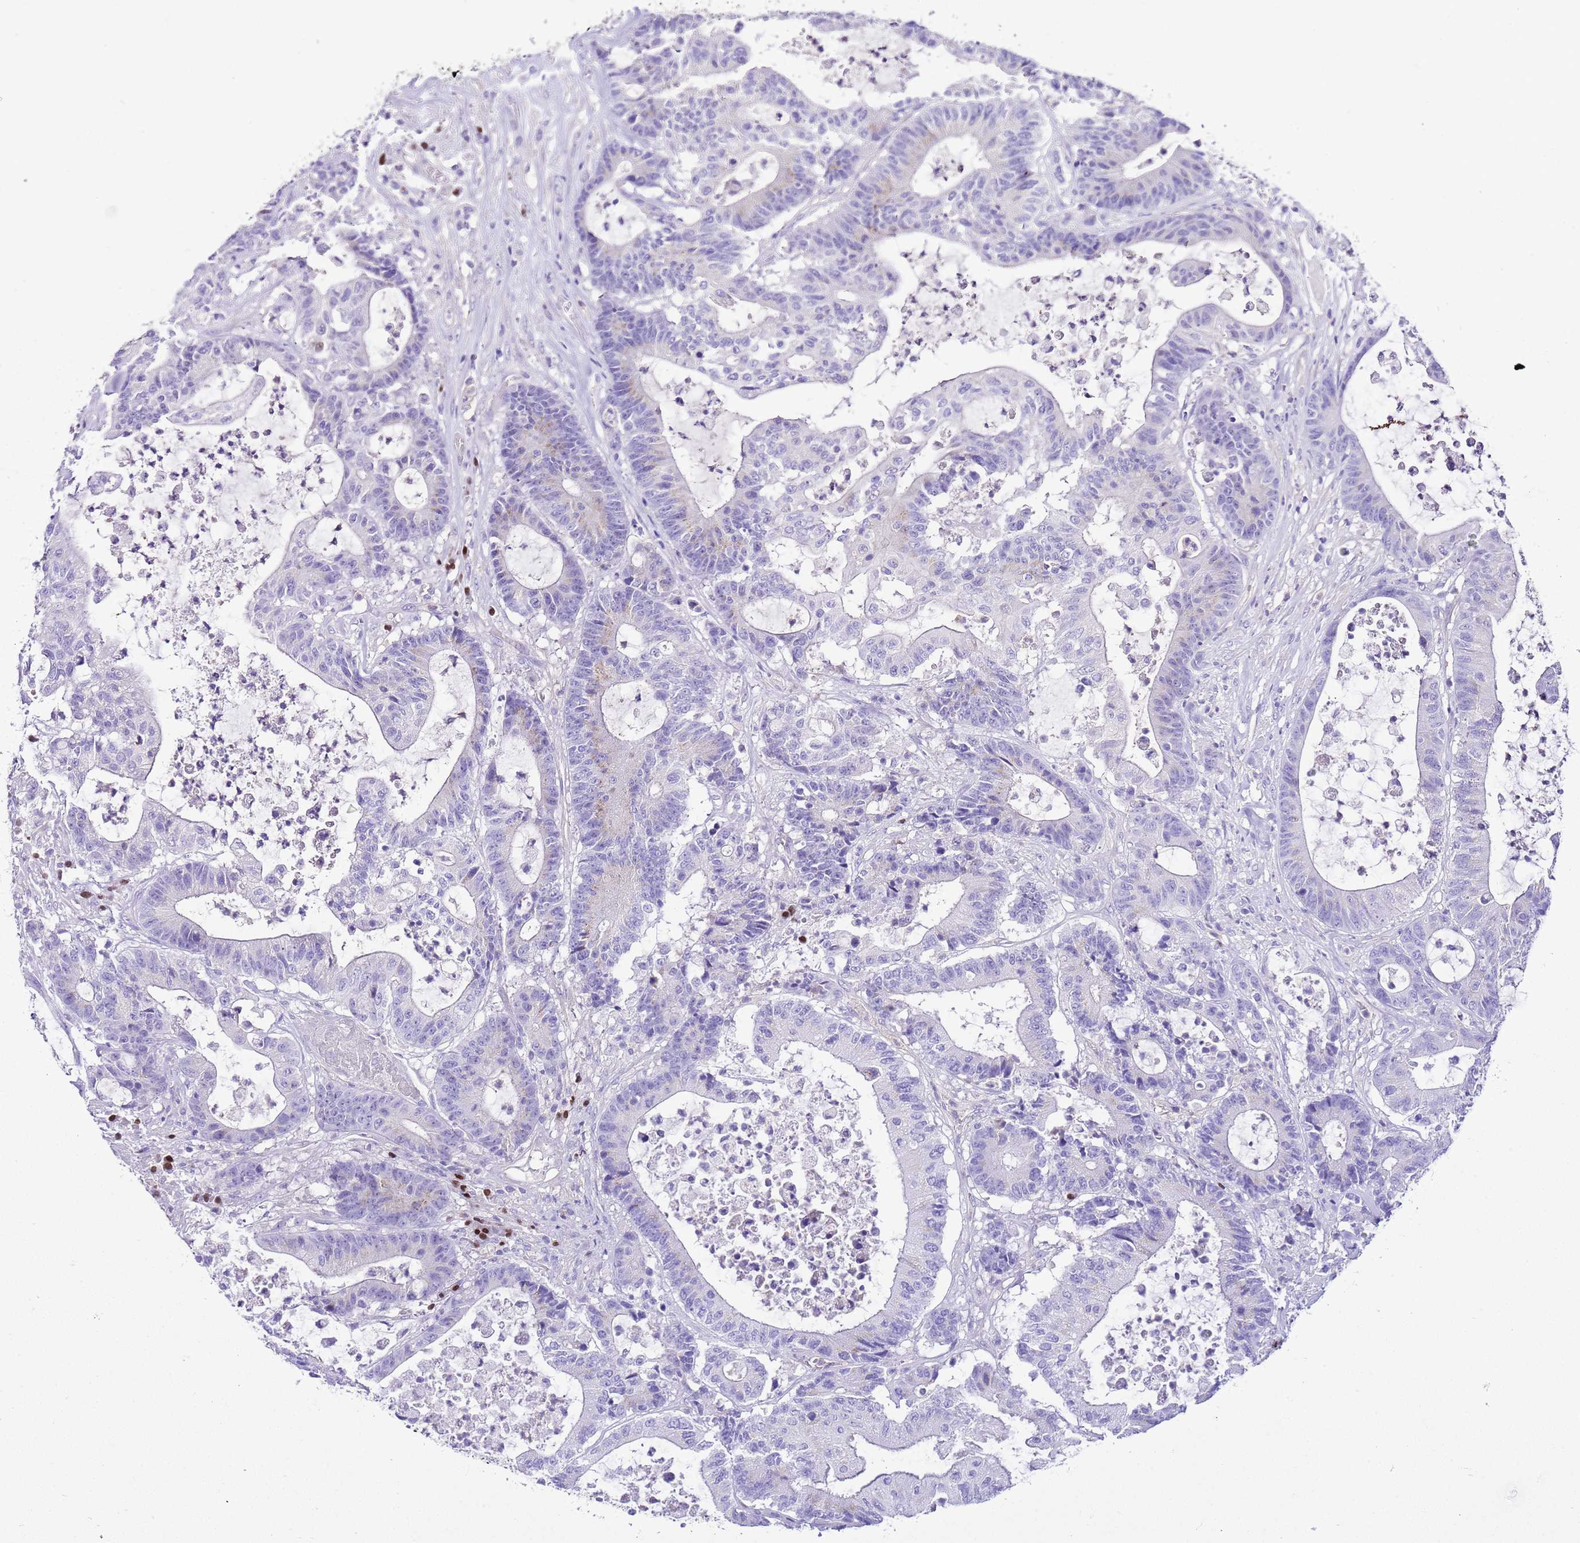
{"staining": {"intensity": "negative", "quantity": "none", "location": "none"}, "tissue": "colorectal cancer", "cell_type": "Tumor cells", "image_type": "cancer", "snomed": [{"axis": "morphology", "description": "Adenocarcinoma, NOS"}, {"axis": "topography", "description": "Colon"}], "caption": "Photomicrograph shows no protein expression in tumor cells of colorectal cancer (adenocarcinoma) tissue. The staining was performed using DAB to visualize the protein expression in brown, while the nuclei were stained in blue with hematoxylin (Magnification: 20x).", "gene": "BHLHA15", "patient": {"sex": "female", "age": 84}}